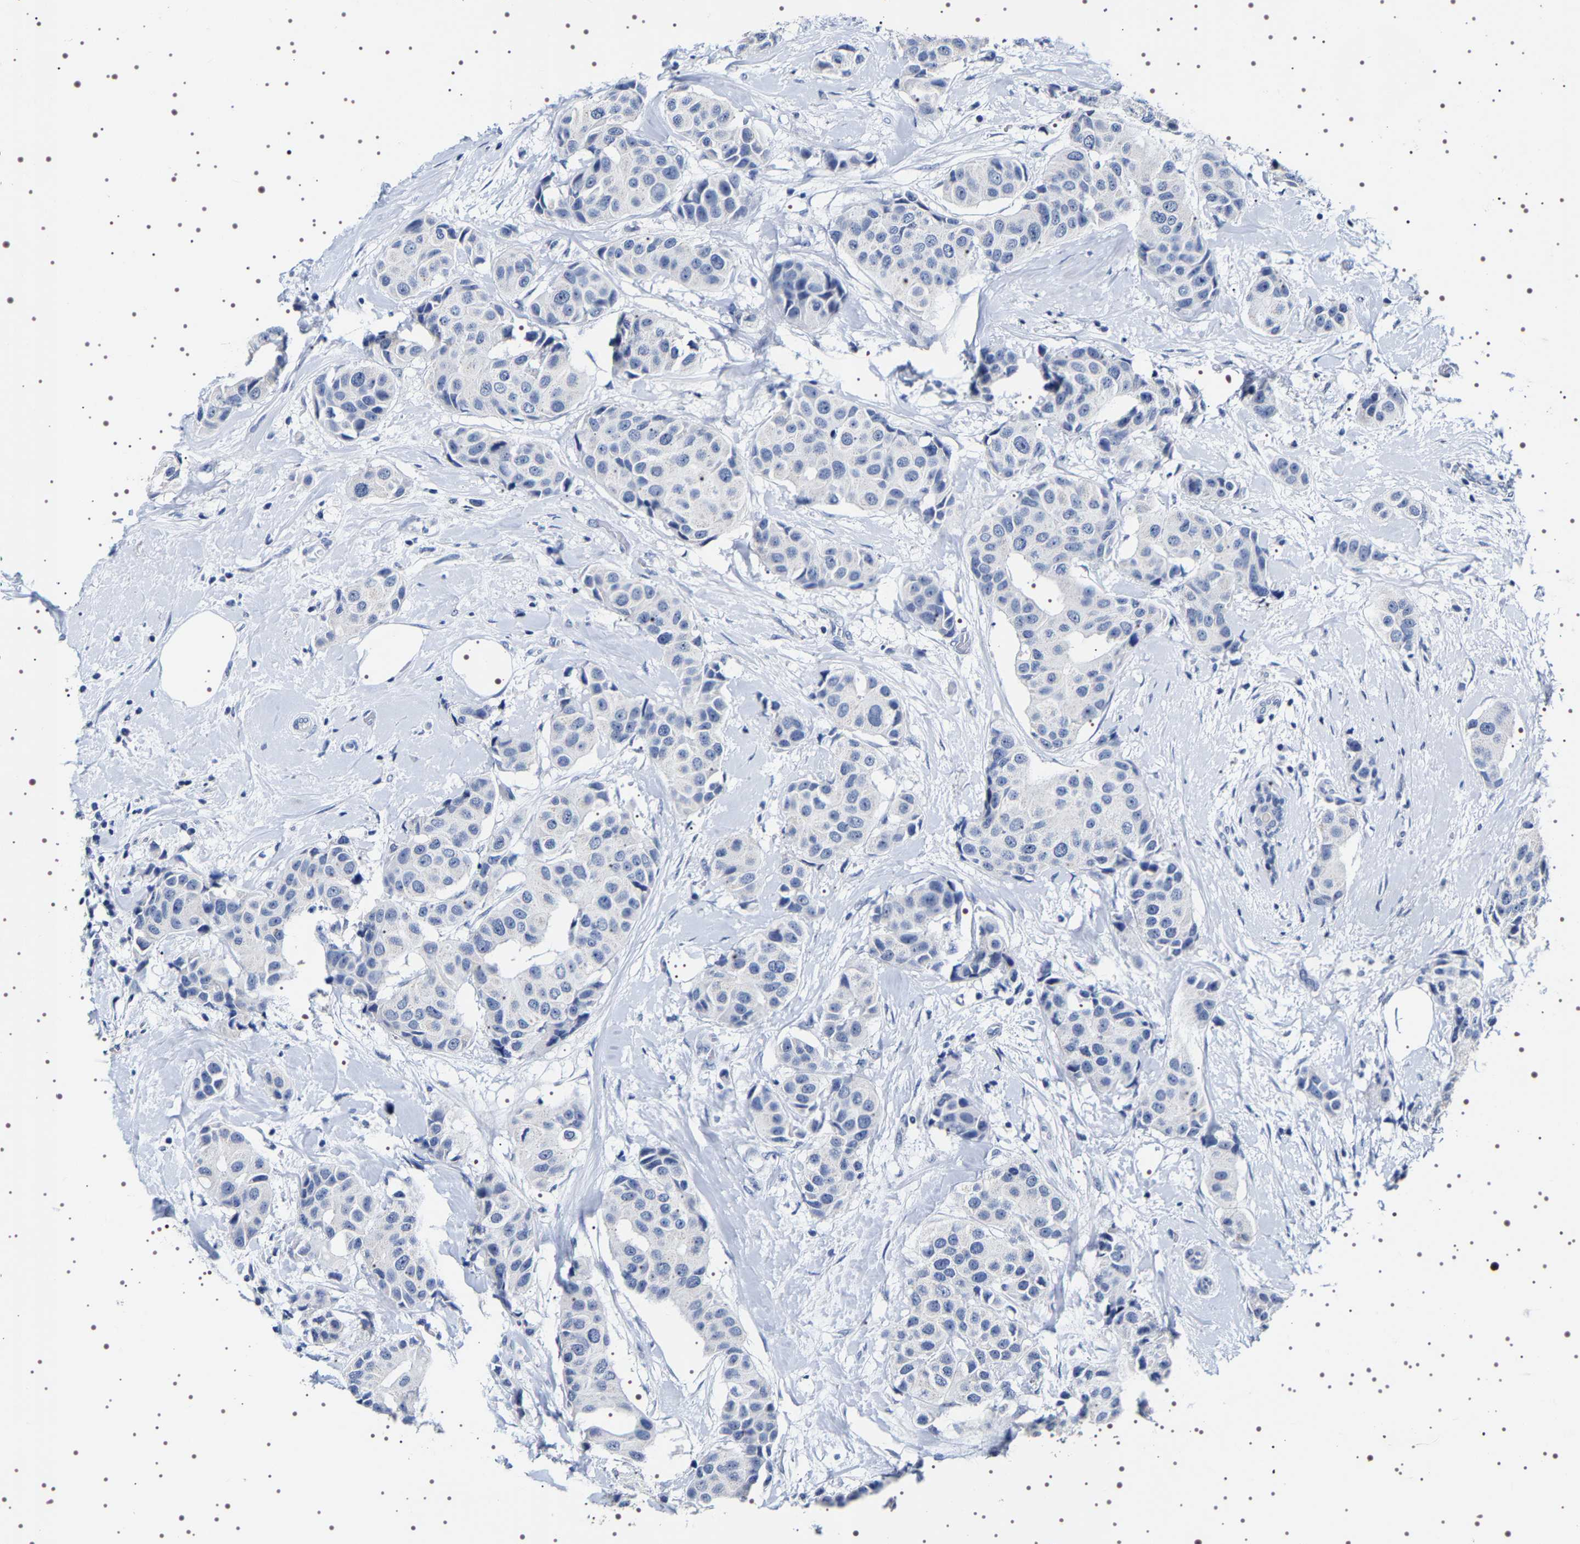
{"staining": {"intensity": "negative", "quantity": "none", "location": "none"}, "tissue": "breast cancer", "cell_type": "Tumor cells", "image_type": "cancer", "snomed": [{"axis": "morphology", "description": "Normal tissue, NOS"}, {"axis": "morphology", "description": "Duct carcinoma"}, {"axis": "topography", "description": "Breast"}], "caption": "This histopathology image is of infiltrating ductal carcinoma (breast) stained with immunohistochemistry (IHC) to label a protein in brown with the nuclei are counter-stained blue. There is no staining in tumor cells.", "gene": "UBQLN3", "patient": {"sex": "female", "age": 39}}